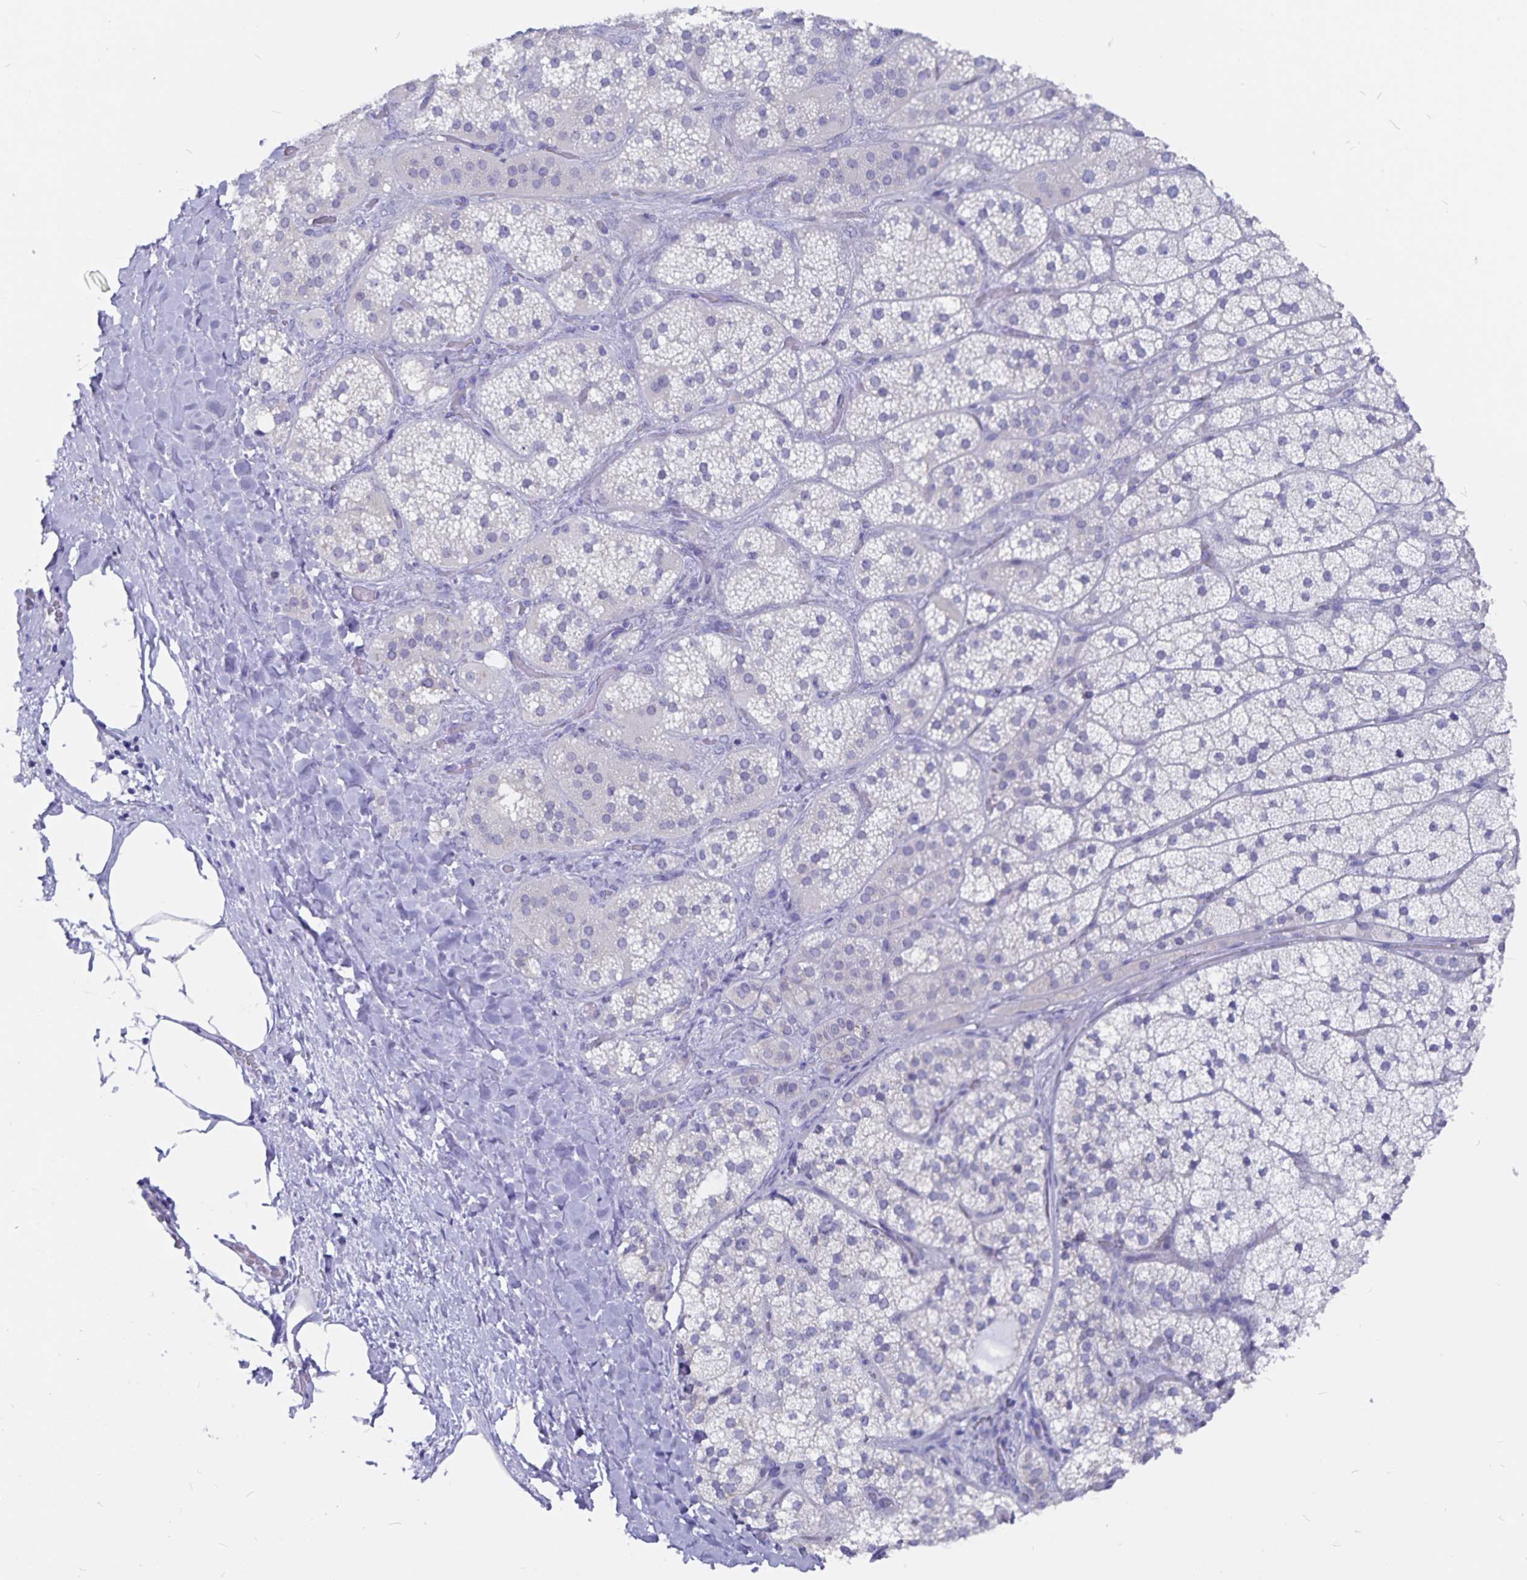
{"staining": {"intensity": "negative", "quantity": "none", "location": "none"}, "tissue": "adrenal gland", "cell_type": "Glandular cells", "image_type": "normal", "snomed": [{"axis": "morphology", "description": "Normal tissue, NOS"}, {"axis": "topography", "description": "Adrenal gland"}], "caption": "DAB immunohistochemical staining of benign human adrenal gland exhibits no significant positivity in glandular cells.", "gene": "SNTN", "patient": {"sex": "male", "age": 57}}